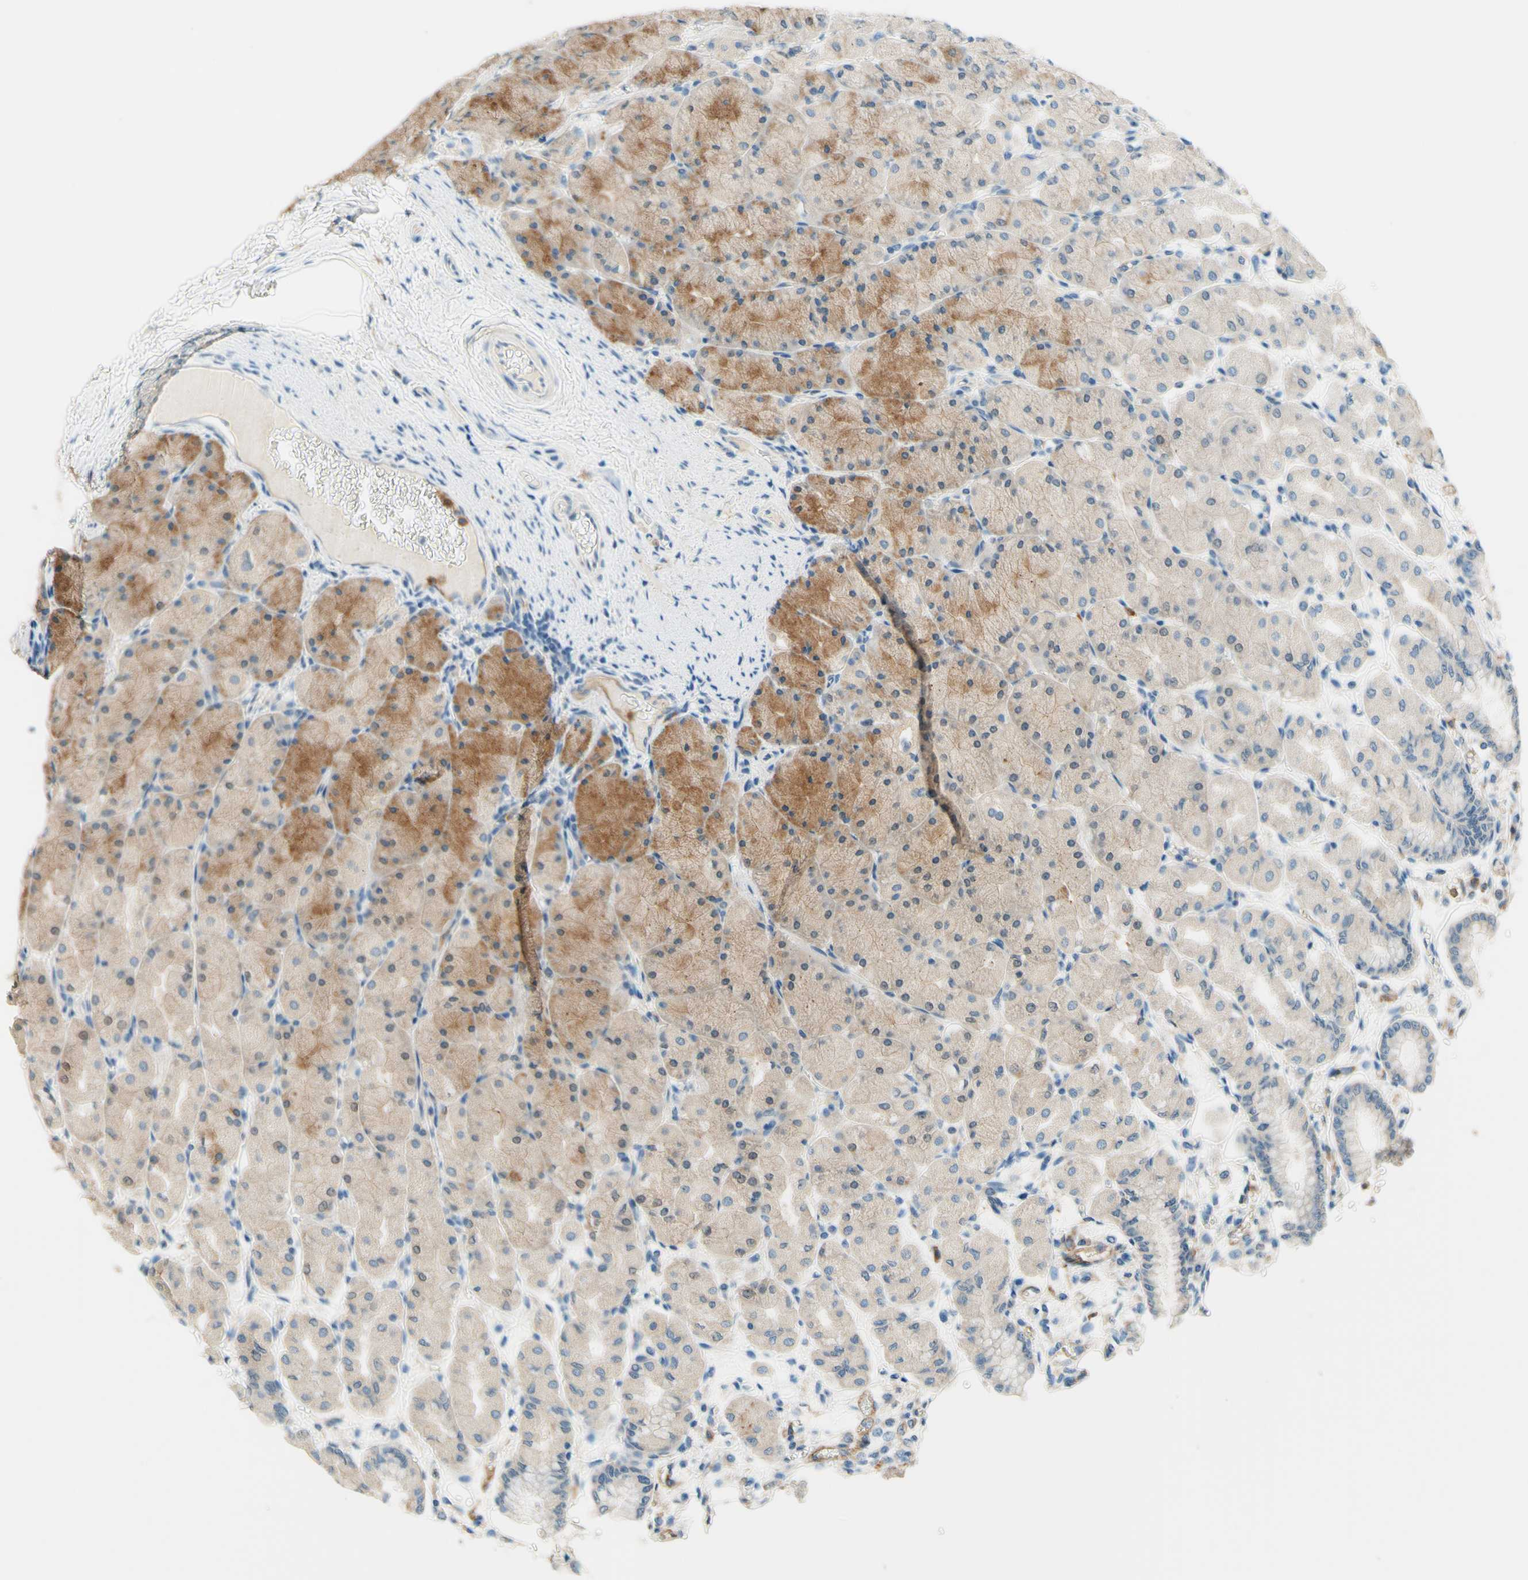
{"staining": {"intensity": "moderate", "quantity": "<25%", "location": "cytoplasmic/membranous"}, "tissue": "stomach", "cell_type": "Glandular cells", "image_type": "normal", "snomed": [{"axis": "morphology", "description": "Normal tissue, NOS"}, {"axis": "topography", "description": "Stomach, upper"}], "caption": "Brown immunohistochemical staining in benign stomach exhibits moderate cytoplasmic/membranous staining in approximately <25% of glandular cells. Immunohistochemistry (ihc) stains the protein in brown and the nuclei are stained blue.", "gene": "SIGLEC9", "patient": {"sex": "female", "age": 56}}